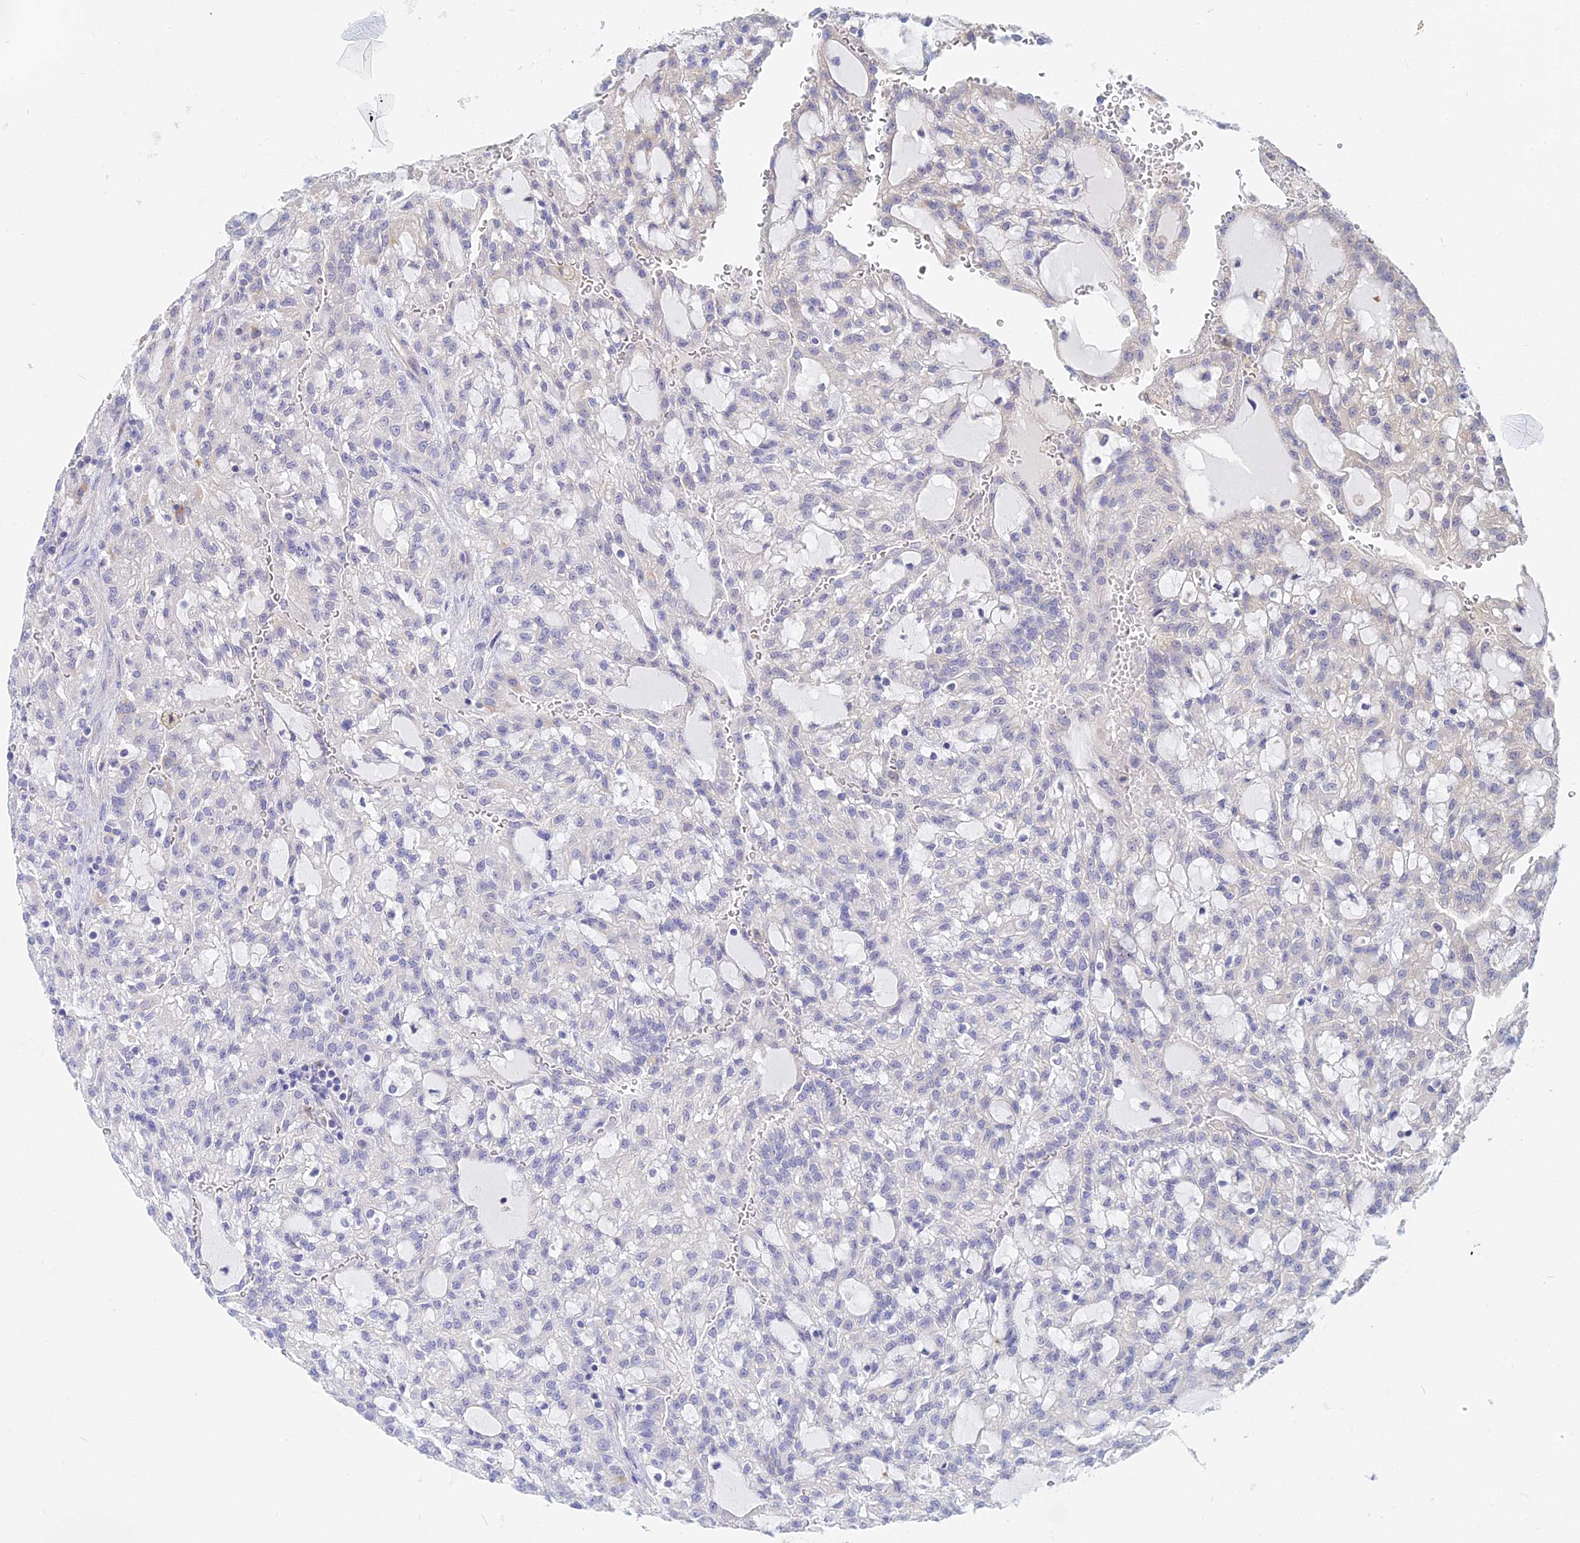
{"staining": {"intensity": "negative", "quantity": "none", "location": "none"}, "tissue": "renal cancer", "cell_type": "Tumor cells", "image_type": "cancer", "snomed": [{"axis": "morphology", "description": "Adenocarcinoma, NOS"}, {"axis": "topography", "description": "Kidney"}], "caption": "Immunohistochemistry (IHC) photomicrograph of renal adenocarcinoma stained for a protein (brown), which demonstrates no positivity in tumor cells. Brightfield microscopy of immunohistochemistry (IHC) stained with DAB (brown) and hematoxylin (blue), captured at high magnification.", "gene": "DNAH14", "patient": {"sex": "male", "age": 63}}